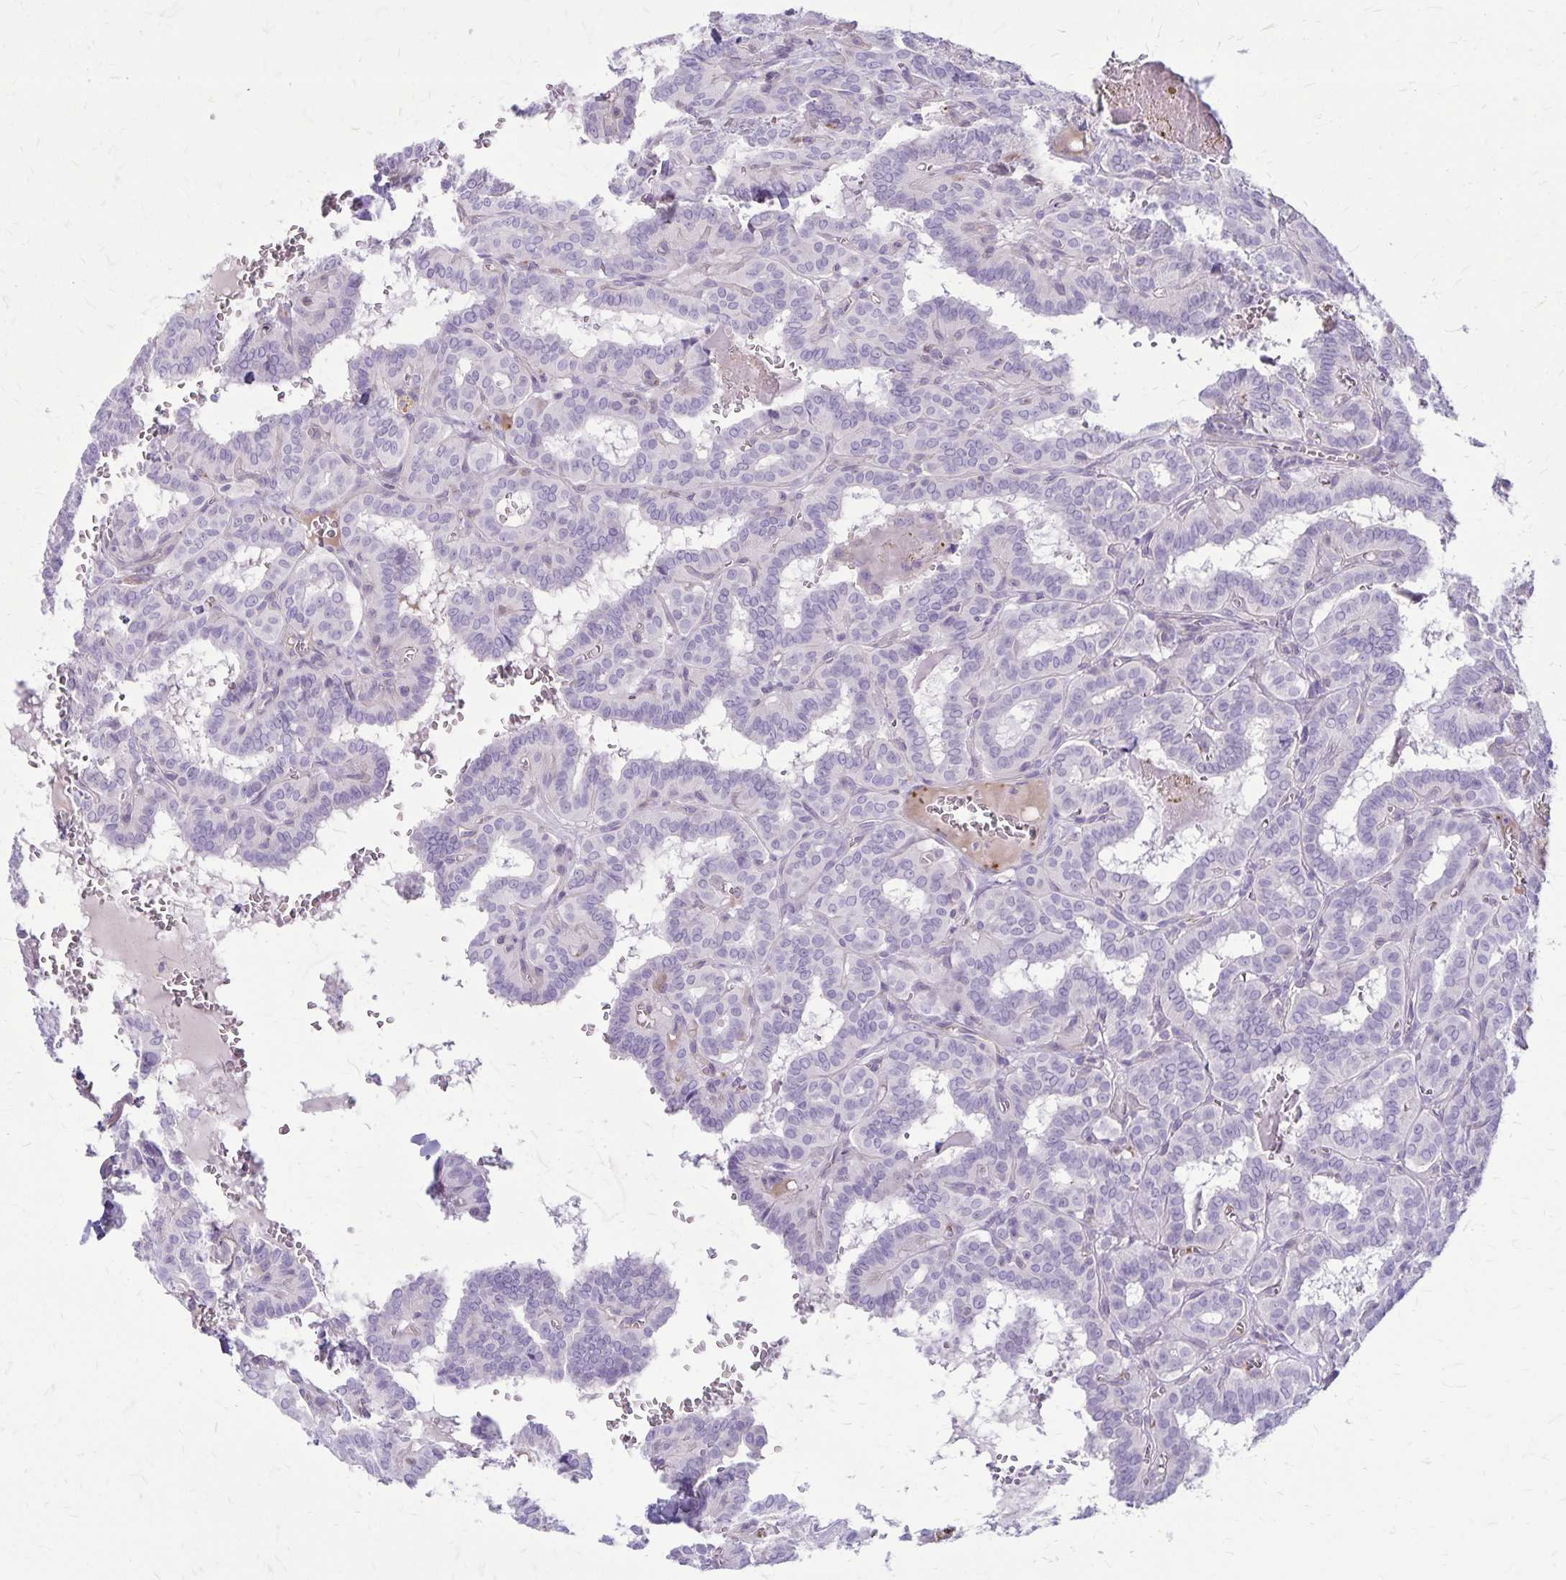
{"staining": {"intensity": "negative", "quantity": "none", "location": "none"}, "tissue": "thyroid cancer", "cell_type": "Tumor cells", "image_type": "cancer", "snomed": [{"axis": "morphology", "description": "Papillary adenocarcinoma, NOS"}, {"axis": "topography", "description": "Thyroid gland"}], "caption": "An image of human thyroid cancer (papillary adenocarcinoma) is negative for staining in tumor cells.", "gene": "GP9", "patient": {"sex": "female", "age": 21}}